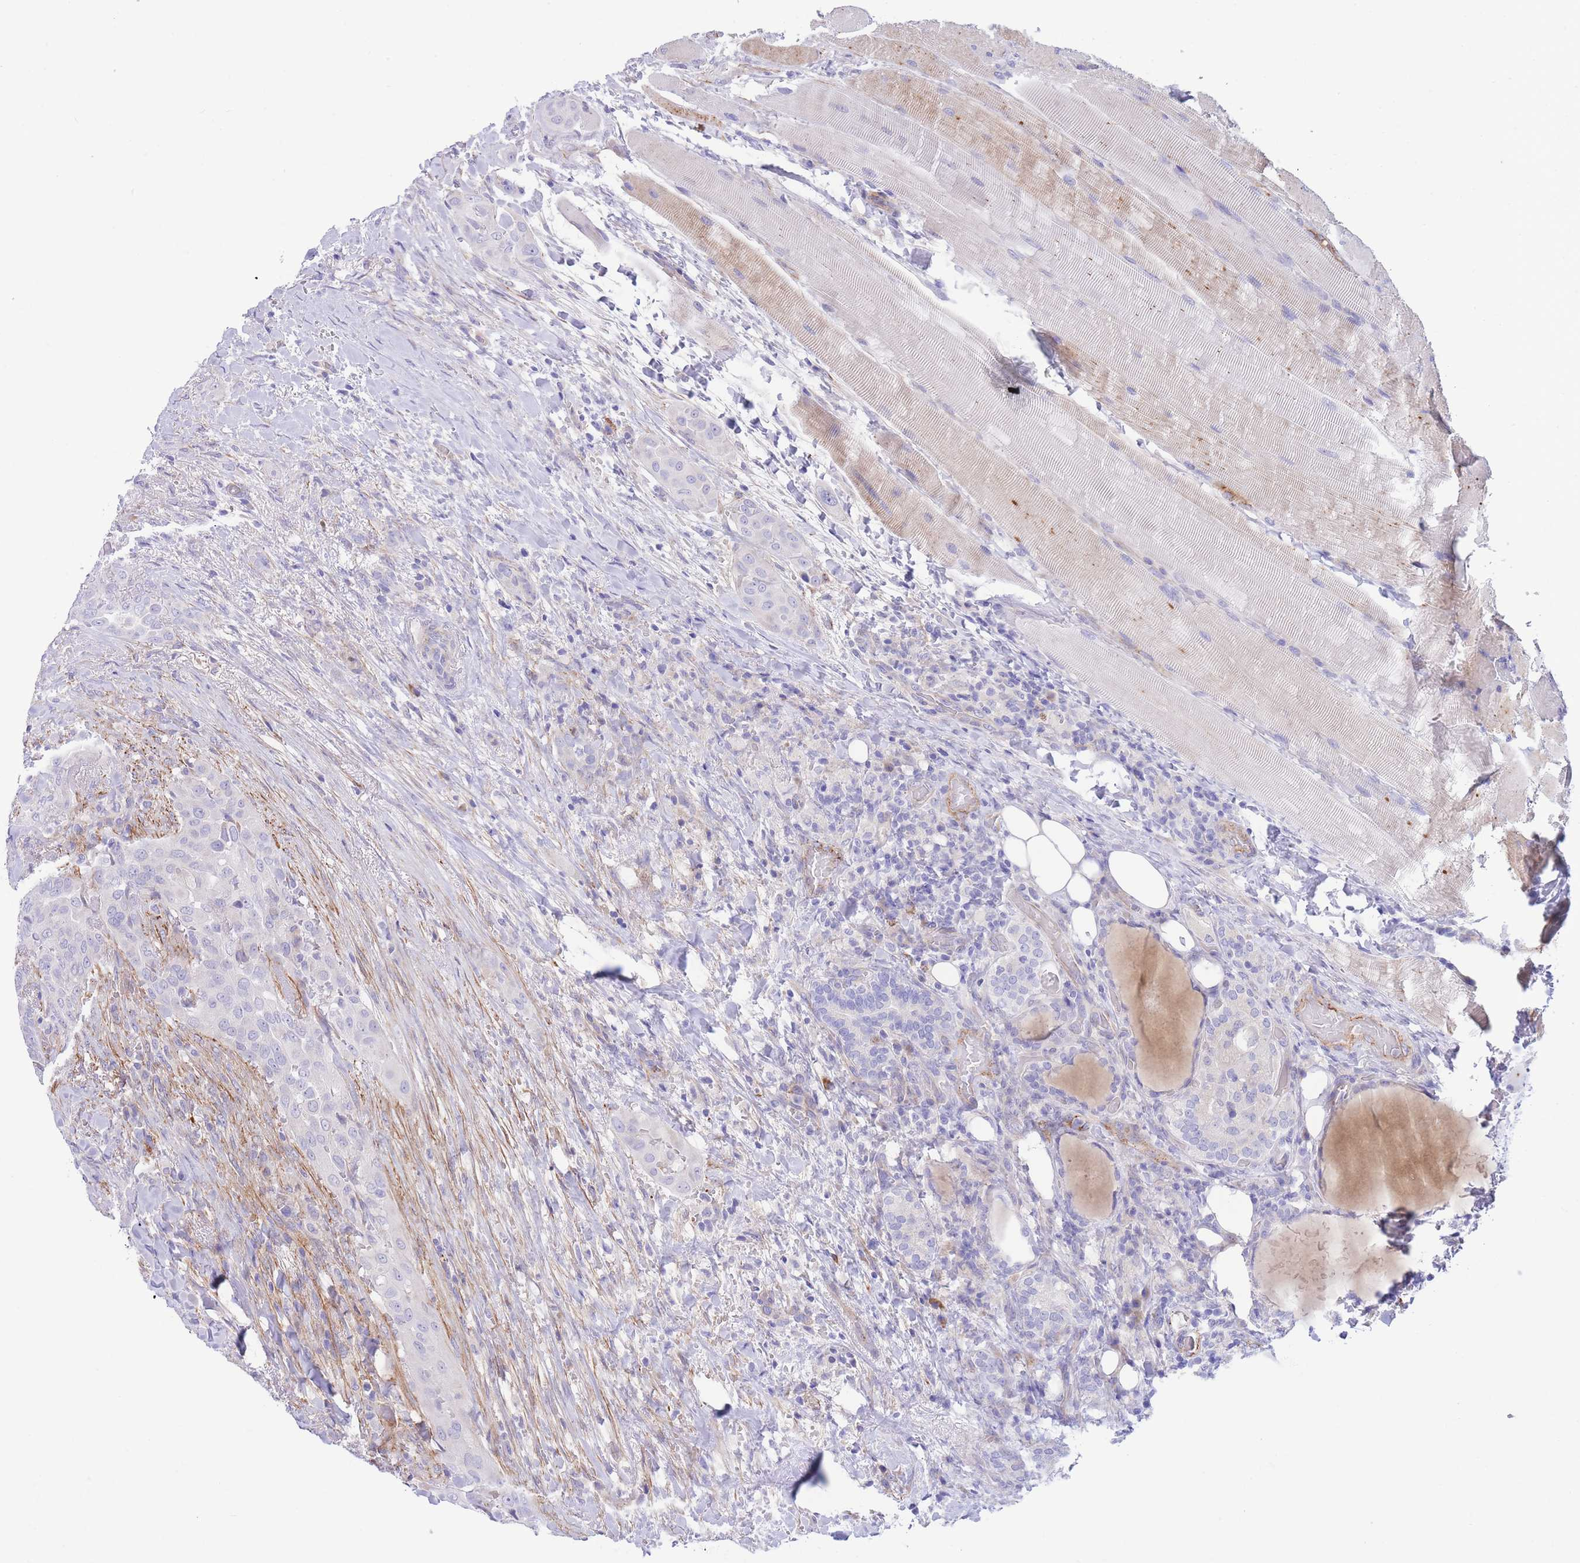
{"staining": {"intensity": "negative", "quantity": "none", "location": "none"}, "tissue": "thyroid cancer", "cell_type": "Tumor cells", "image_type": "cancer", "snomed": [{"axis": "morphology", "description": "Papillary adenocarcinoma, NOS"}, {"axis": "topography", "description": "Thyroid gland"}], "caption": "Thyroid cancer stained for a protein using immunohistochemistry reveals no staining tumor cells.", "gene": "DET1", "patient": {"sex": "male", "age": 61}}